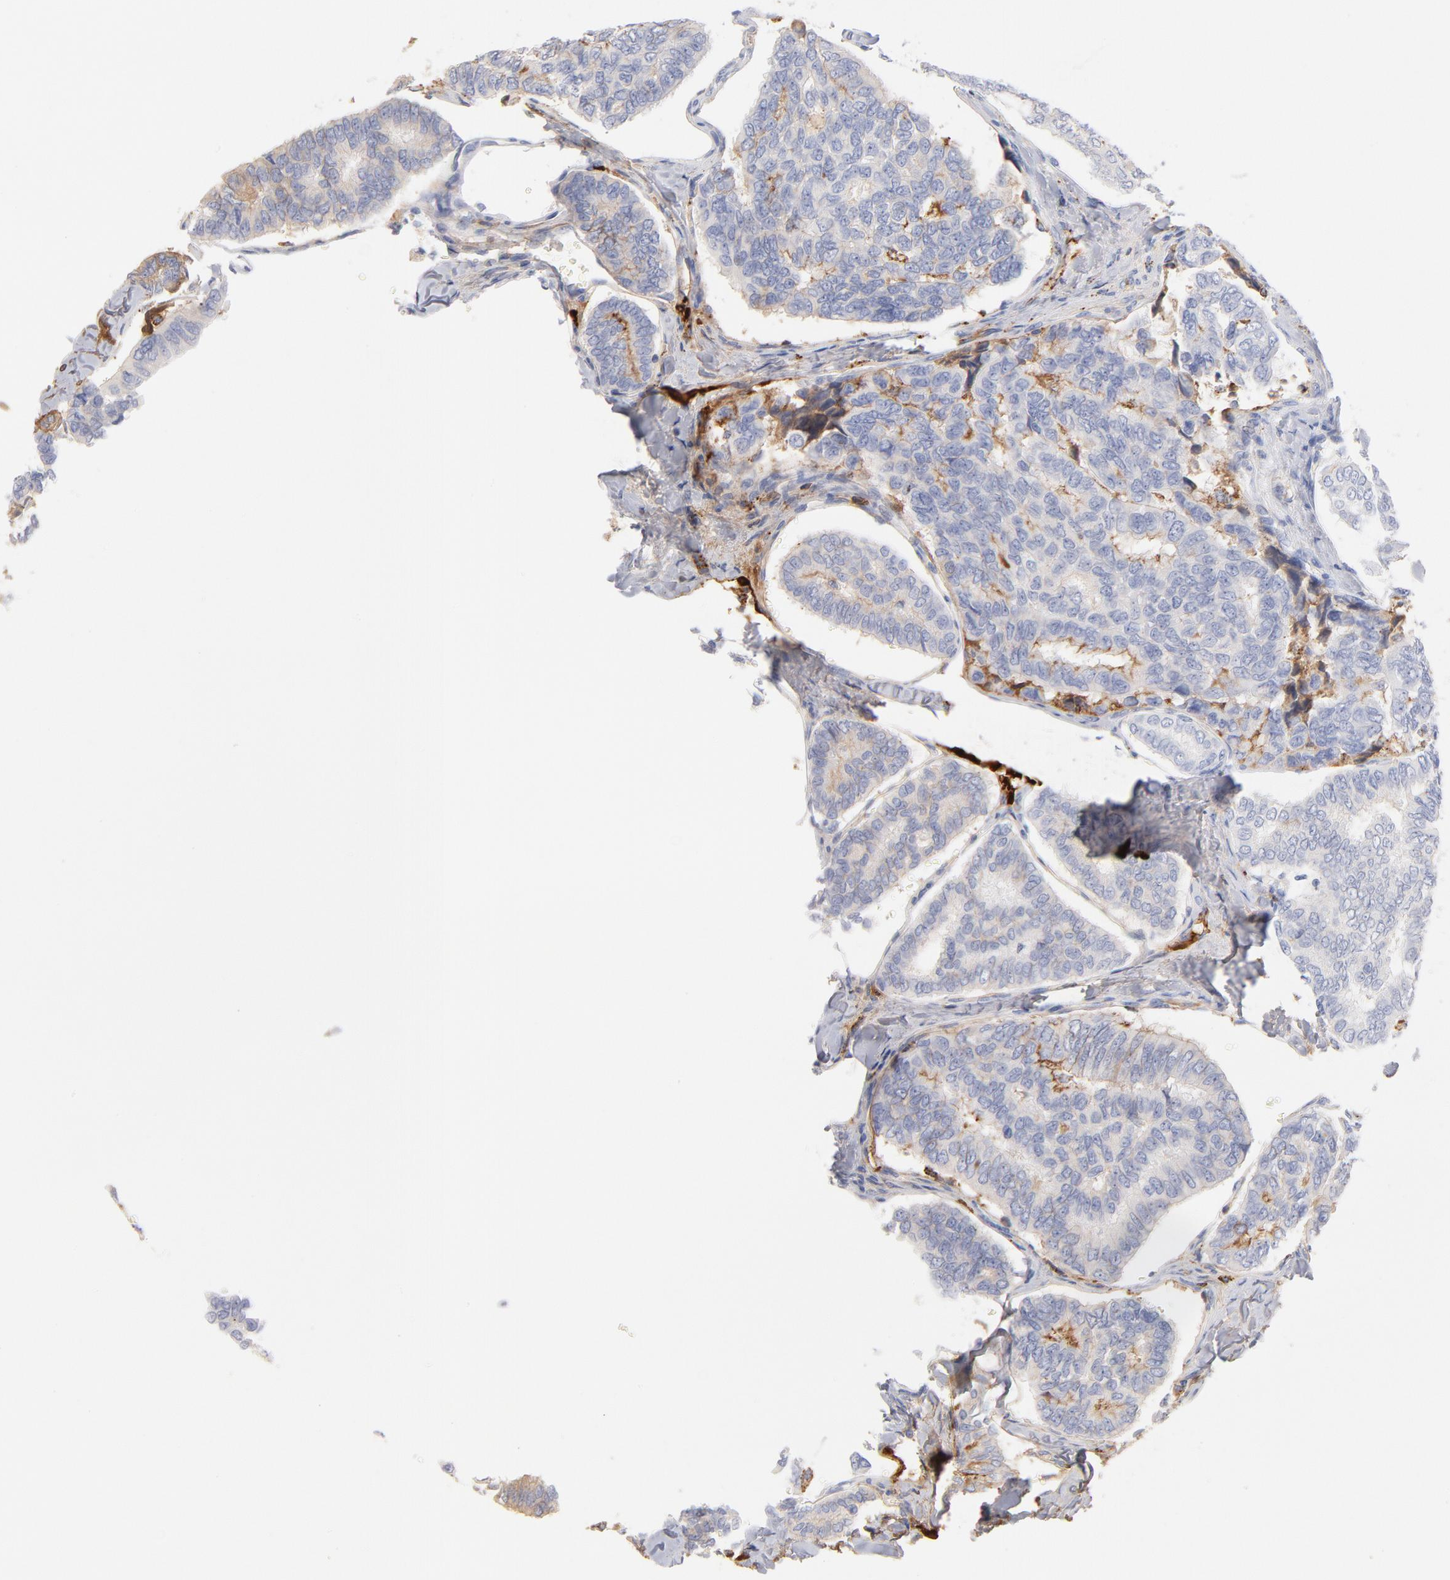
{"staining": {"intensity": "negative", "quantity": "none", "location": "none"}, "tissue": "thyroid cancer", "cell_type": "Tumor cells", "image_type": "cancer", "snomed": [{"axis": "morphology", "description": "Papillary adenocarcinoma, NOS"}, {"axis": "topography", "description": "Thyroid gland"}], "caption": "Immunohistochemical staining of papillary adenocarcinoma (thyroid) shows no significant staining in tumor cells. (DAB immunohistochemistry, high magnification).", "gene": "C3", "patient": {"sex": "female", "age": 35}}